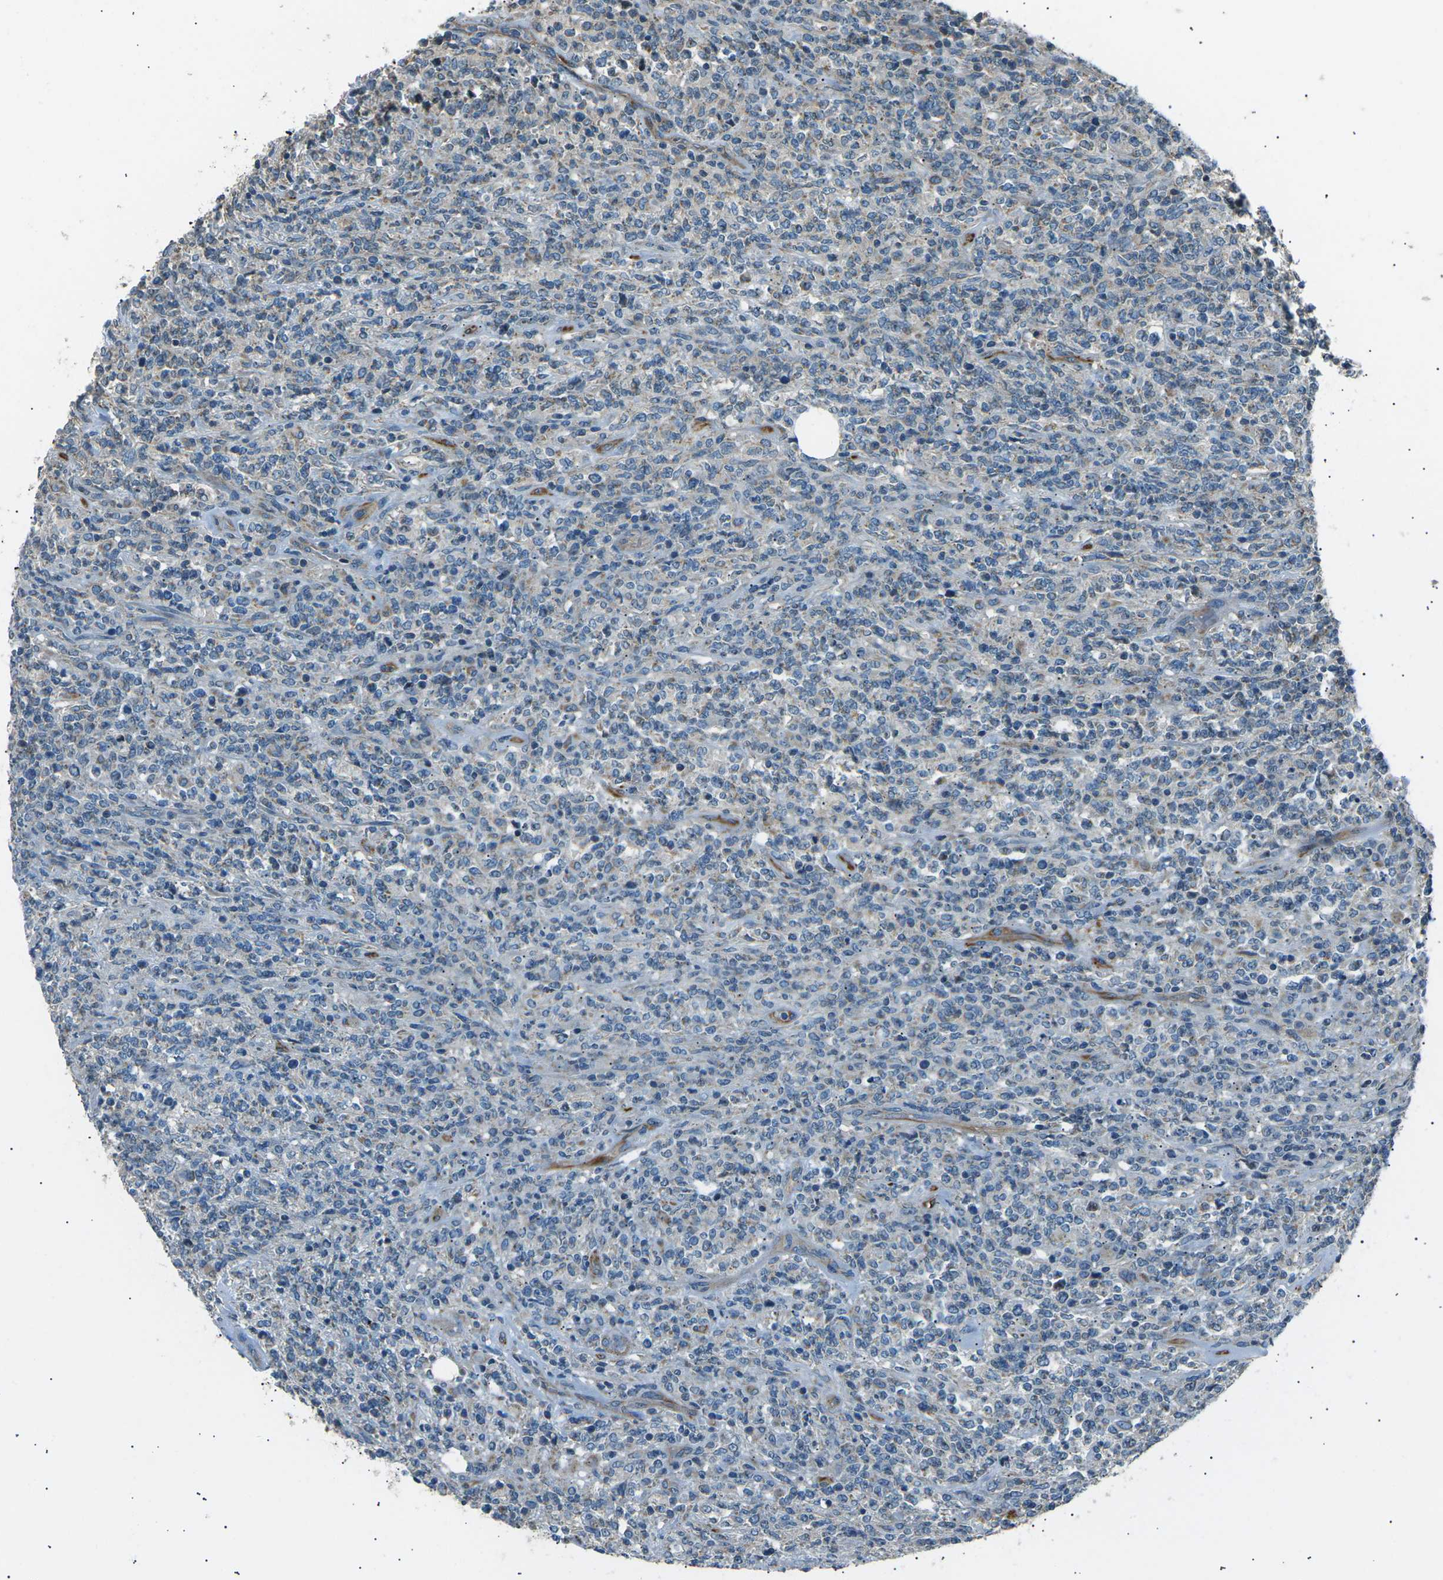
{"staining": {"intensity": "negative", "quantity": "none", "location": "none"}, "tissue": "lymphoma", "cell_type": "Tumor cells", "image_type": "cancer", "snomed": [{"axis": "morphology", "description": "Malignant lymphoma, non-Hodgkin's type, High grade"}, {"axis": "topography", "description": "Soft tissue"}], "caption": "Immunohistochemistry of malignant lymphoma, non-Hodgkin's type (high-grade) exhibits no positivity in tumor cells.", "gene": "SLK", "patient": {"sex": "male", "age": 18}}